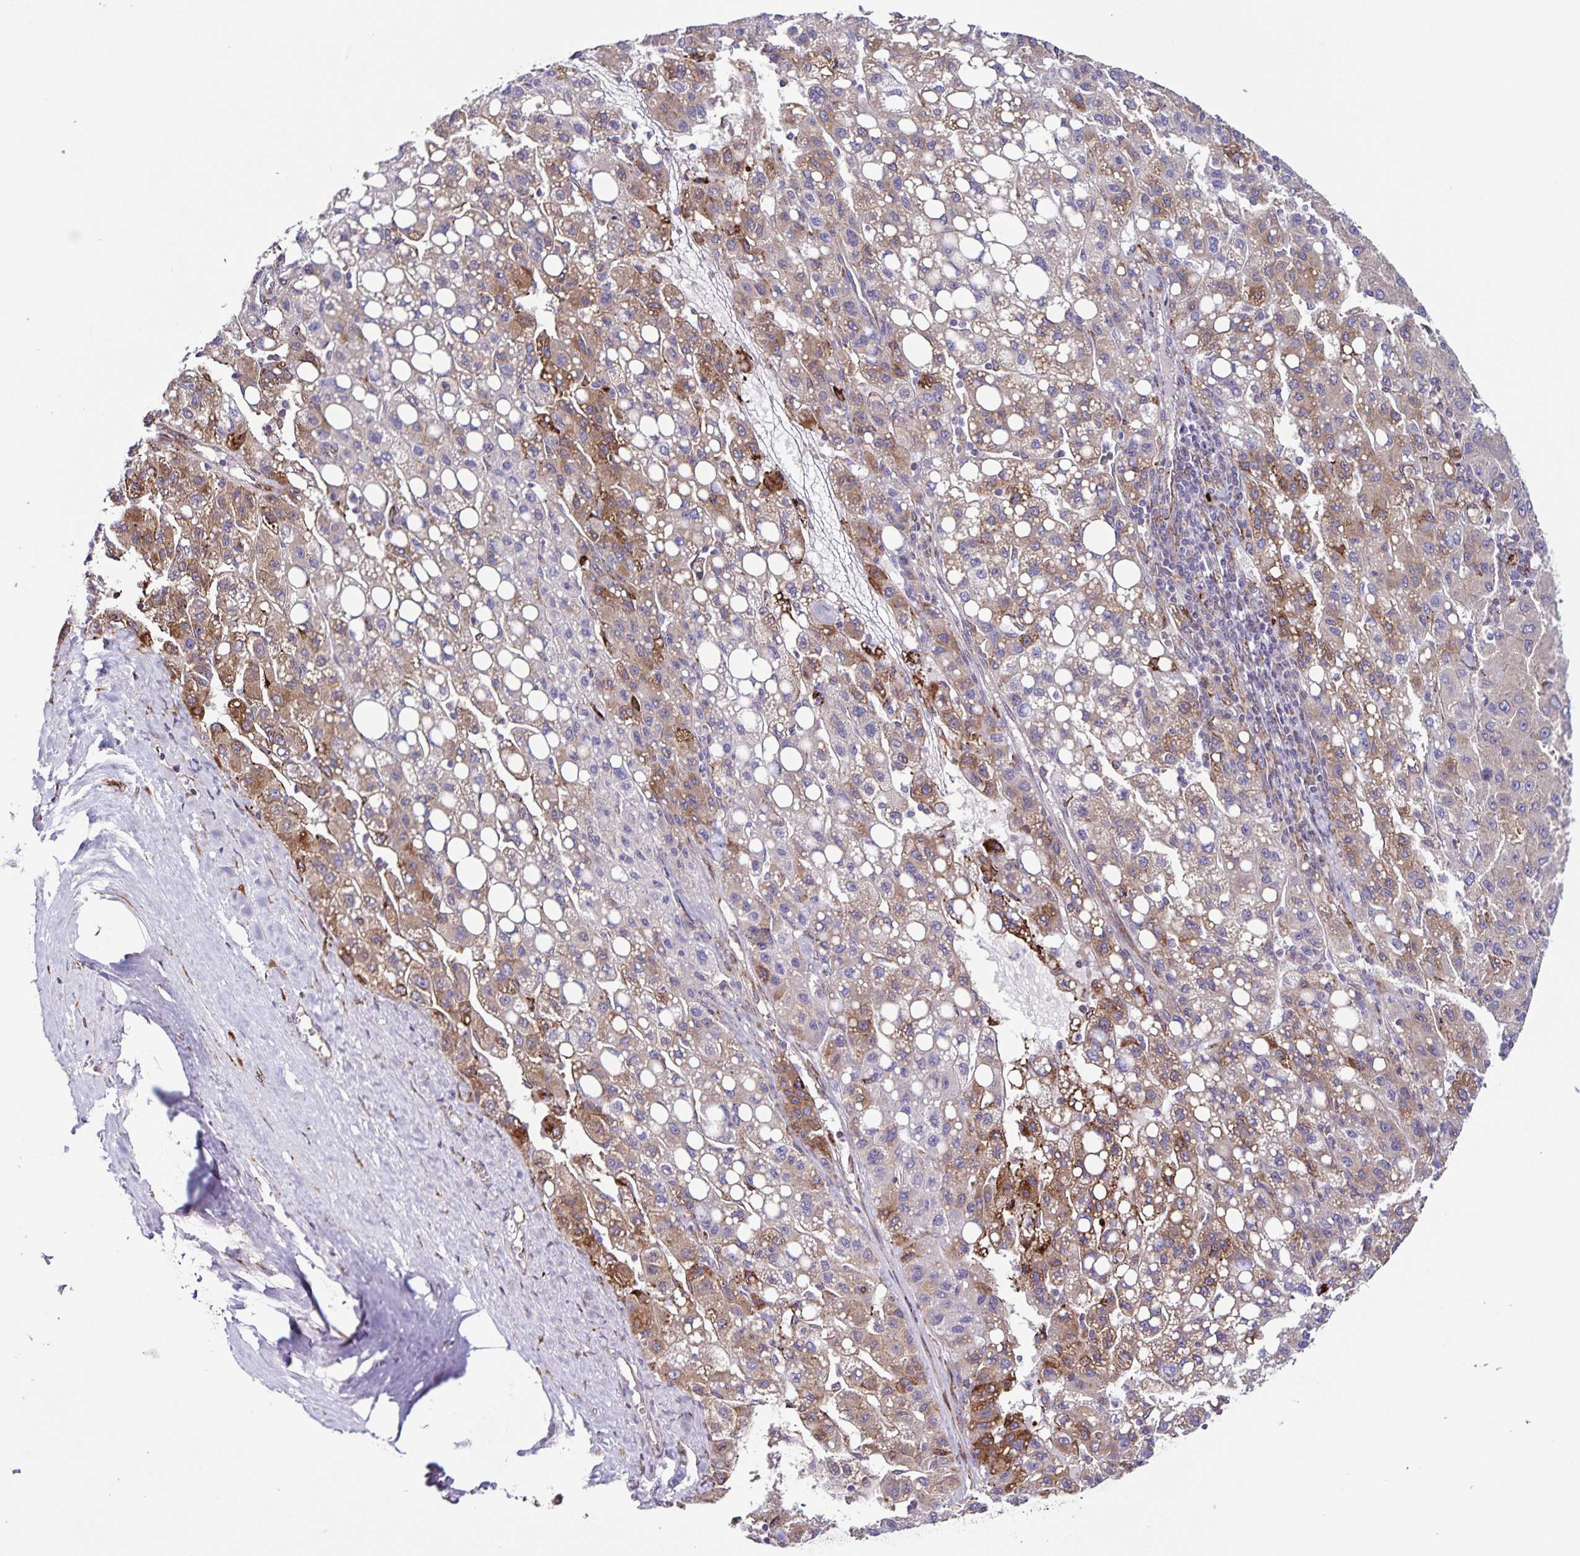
{"staining": {"intensity": "moderate", "quantity": "25%-75%", "location": "cytoplasmic/membranous"}, "tissue": "liver cancer", "cell_type": "Tumor cells", "image_type": "cancer", "snomed": [{"axis": "morphology", "description": "Carcinoma, Hepatocellular, NOS"}, {"axis": "topography", "description": "Liver"}], "caption": "Tumor cells exhibit medium levels of moderate cytoplasmic/membranous positivity in about 25%-75% of cells in human liver cancer (hepatocellular carcinoma). (IHC, brightfield microscopy, high magnification).", "gene": "OSBPL5", "patient": {"sex": "female", "age": 82}}